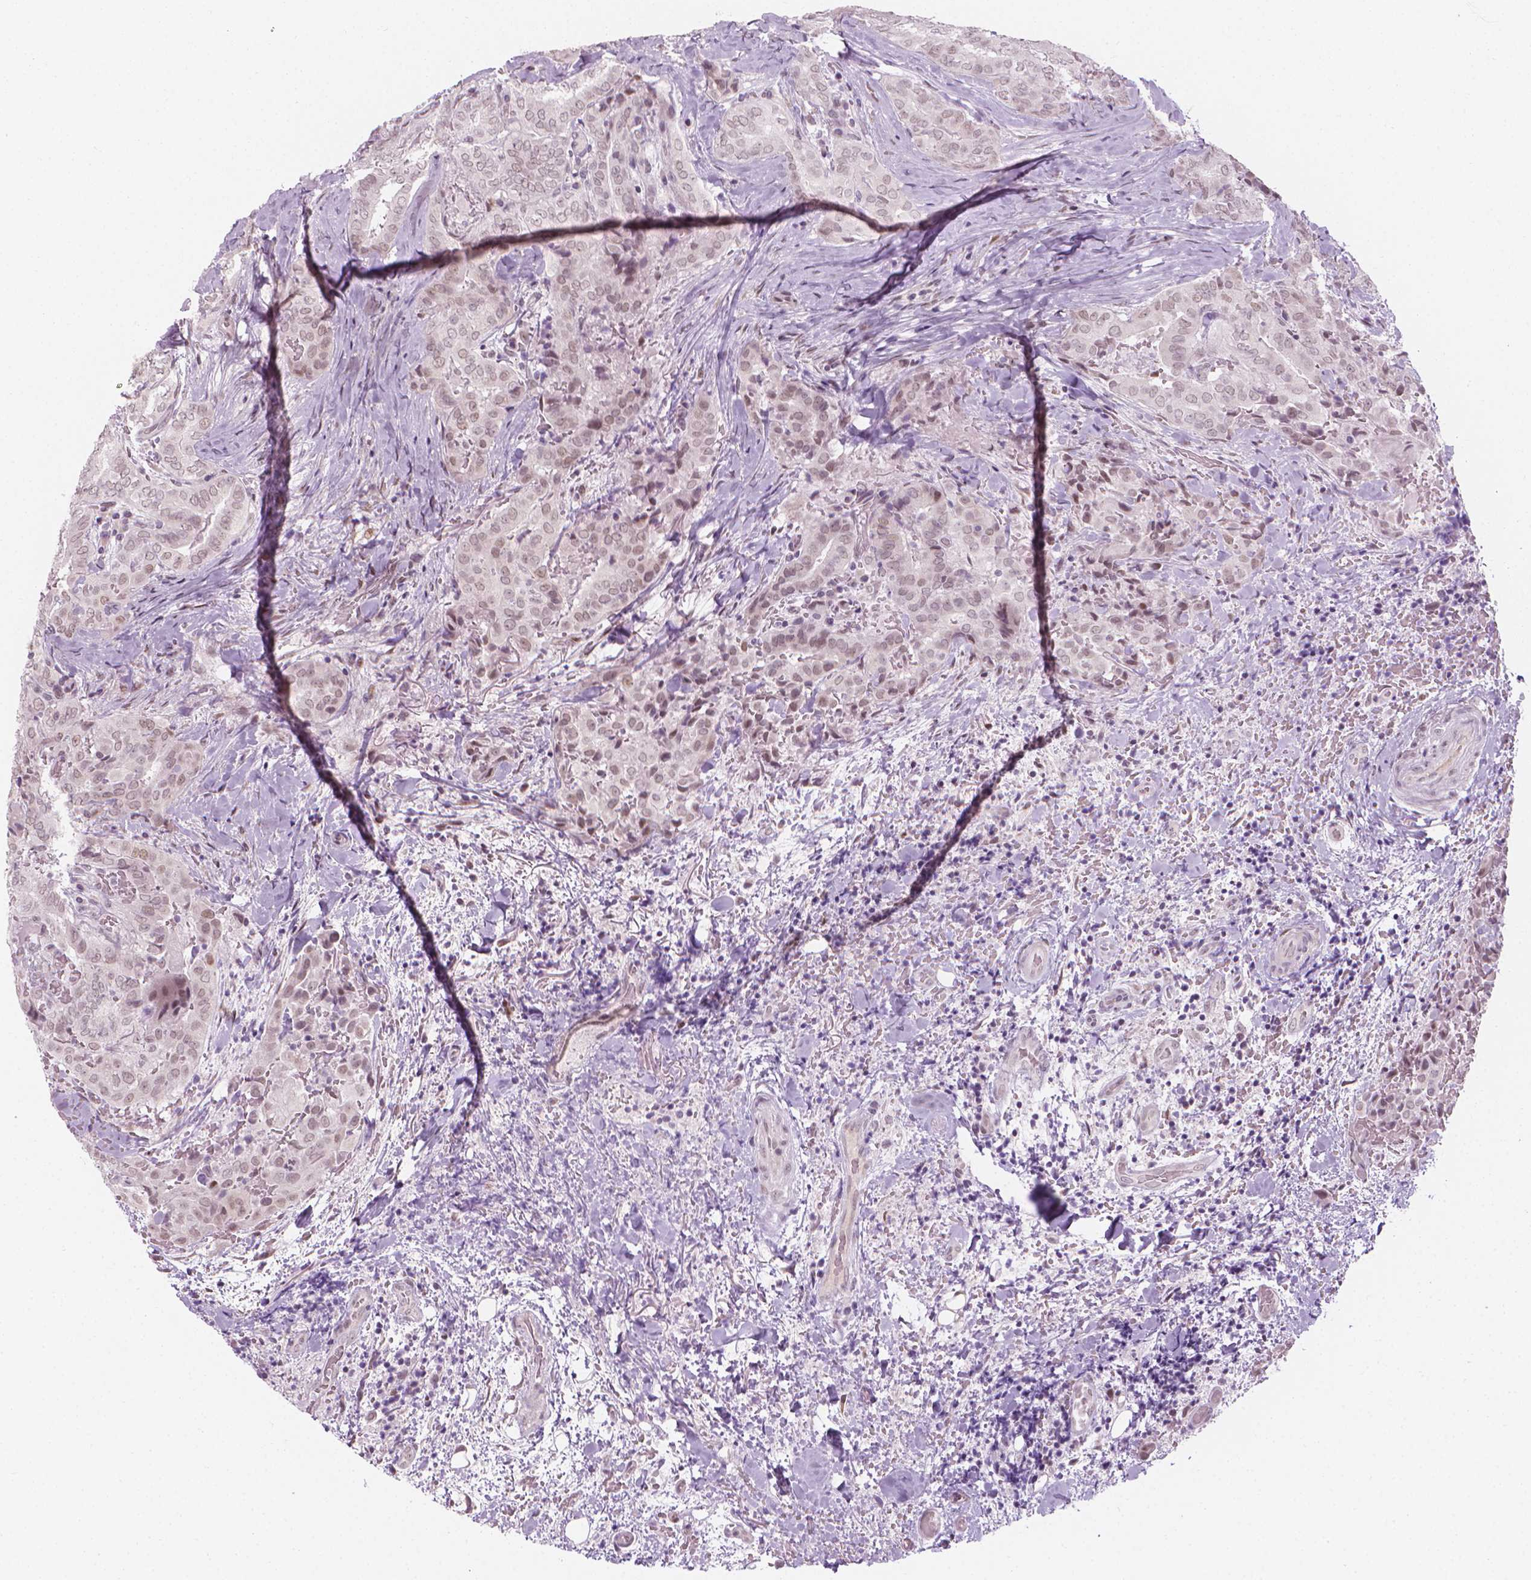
{"staining": {"intensity": "weak", "quantity": ">75%", "location": "nuclear"}, "tissue": "thyroid cancer", "cell_type": "Tumor cells", "image_type": "cancer", "snomed": [{"axis": "morphology", "description": "Papillary adenocarcinoma, NOS"}, {"axis": "topography", "description": "Thyroid gland"}], "caption": "Papillary adenocarcinoma (thyroid) stained with DAB immunohistochemistry (IHC) exhibits low levels of weak nuclear positivity in about >75% of tumor cells. The protein is shown in brown color, while the nuclei are stained blue.", "gene": "CDKN1C", "patient": {"sex": "female", "age": 61}}